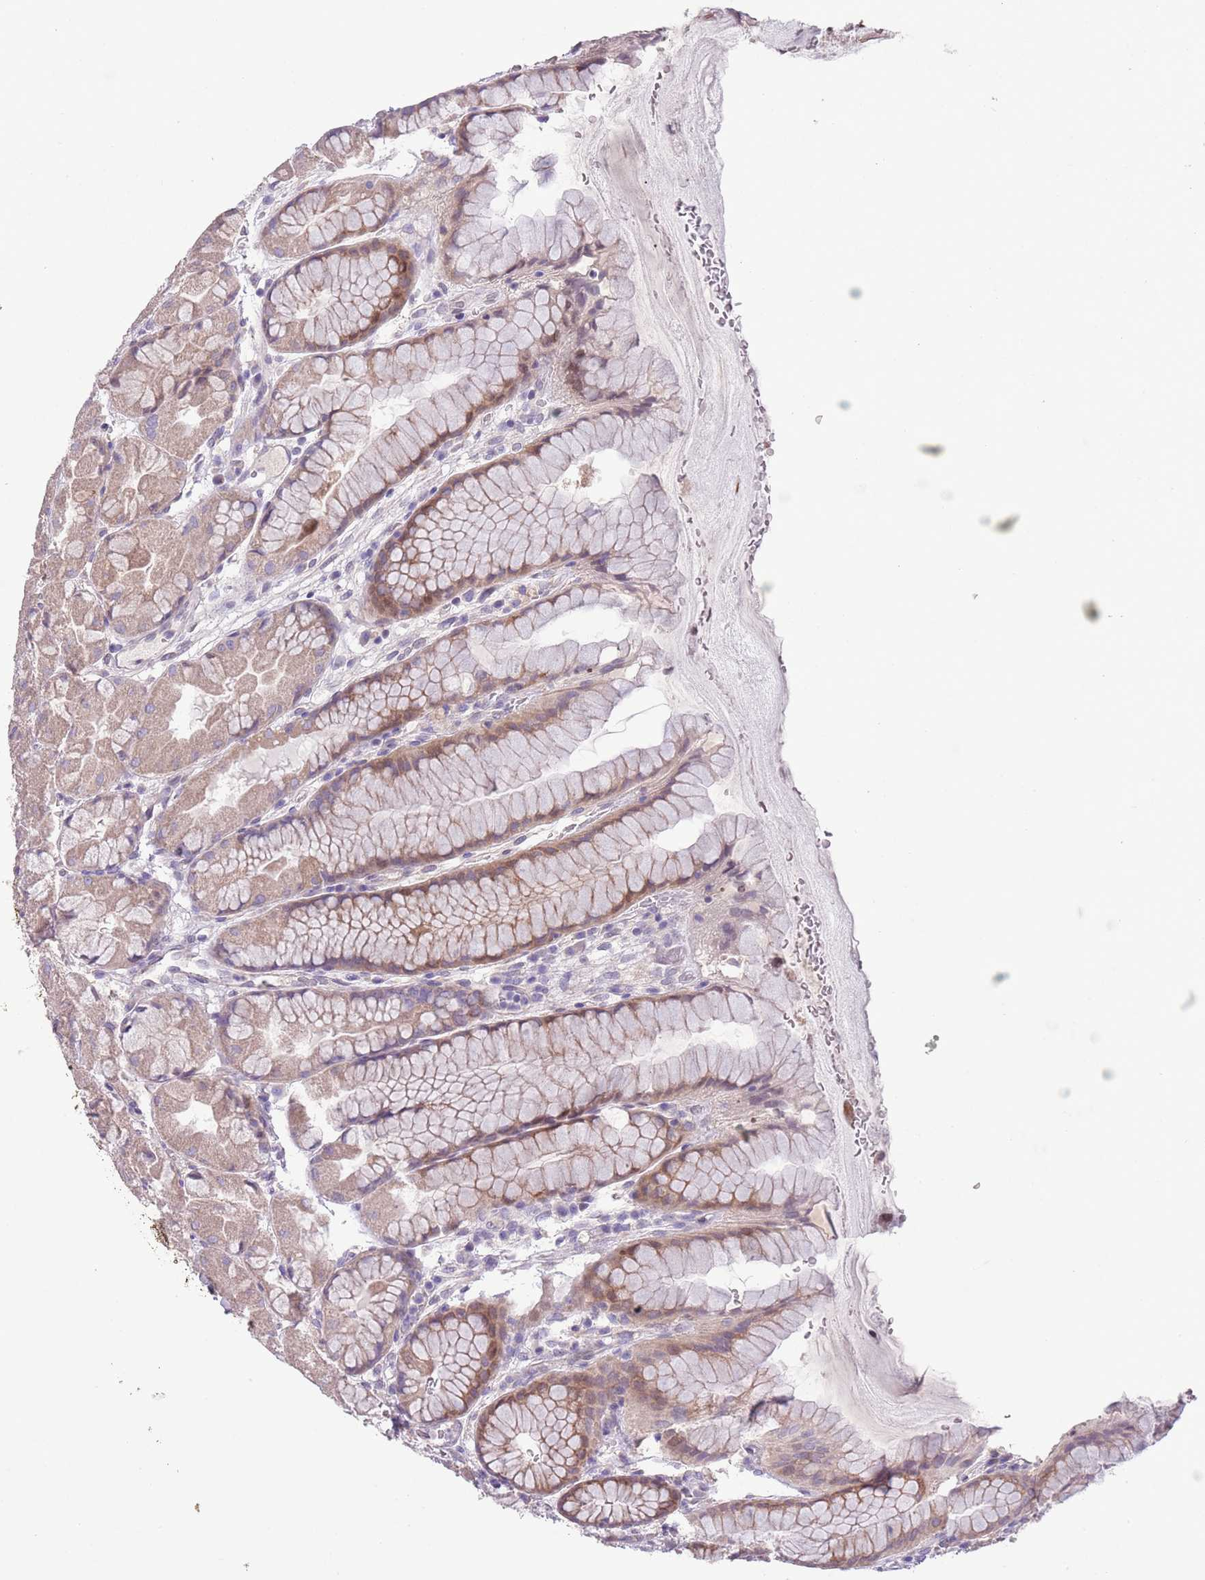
{"staining": {"intensity": "moderate", "quantity": "25%-75%", "location": "cytoplasmic/membranous"}, "tissue": "stomach", "cell_type": "Glandular cells", "image_type": "normal", "snomed": [{"axis": "morphology", "description": "Normal tissue, NOS"}, {"axis": "topography", "description": "Stomach"}], "caption": "Stomach stained with a brown dye reveals moderate cytoplasmic/membranous positive staining in approximately 25%-75% of glandular cells.", "gene": "CCND2", "patient": {"sex": "male", "age": 57}}